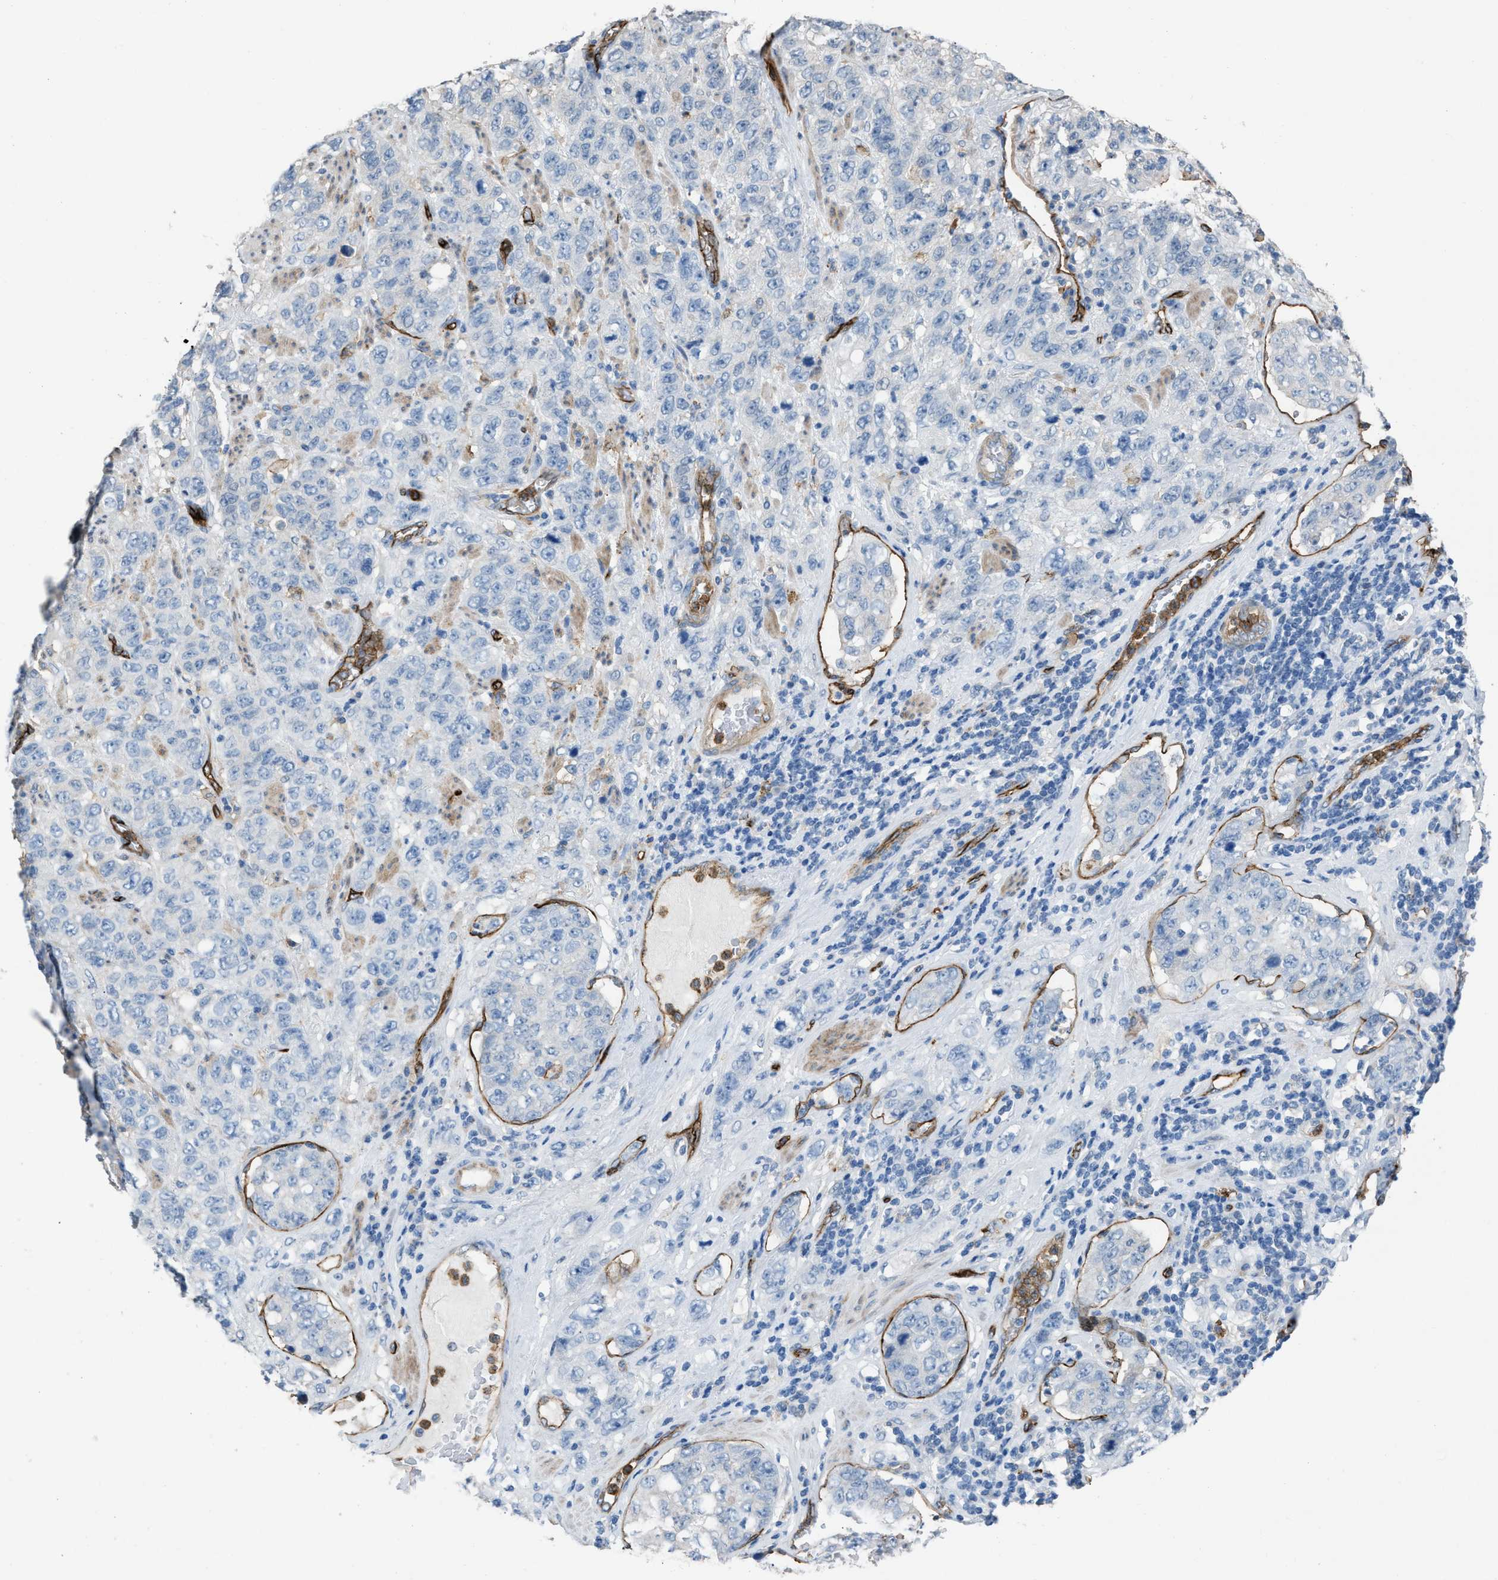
{"staining": {"intensity": "negative", "quantity": "none", "location": "none"}, "tissue": "stomach cancer", "cell_type": "Tumor cells", "image_type": "cancer", "snomed": [{"axis": "morphology", "description": "Adenocarcinoma, NOS"}, {"axis": "topography", "description": "Stomach"}], "caption": "An image of human stomach cancer (adenocarcinoma) is negative for staining in tumor cells.", "gene": "DYSF", "patient": {"sex": "male", "age": 48}}